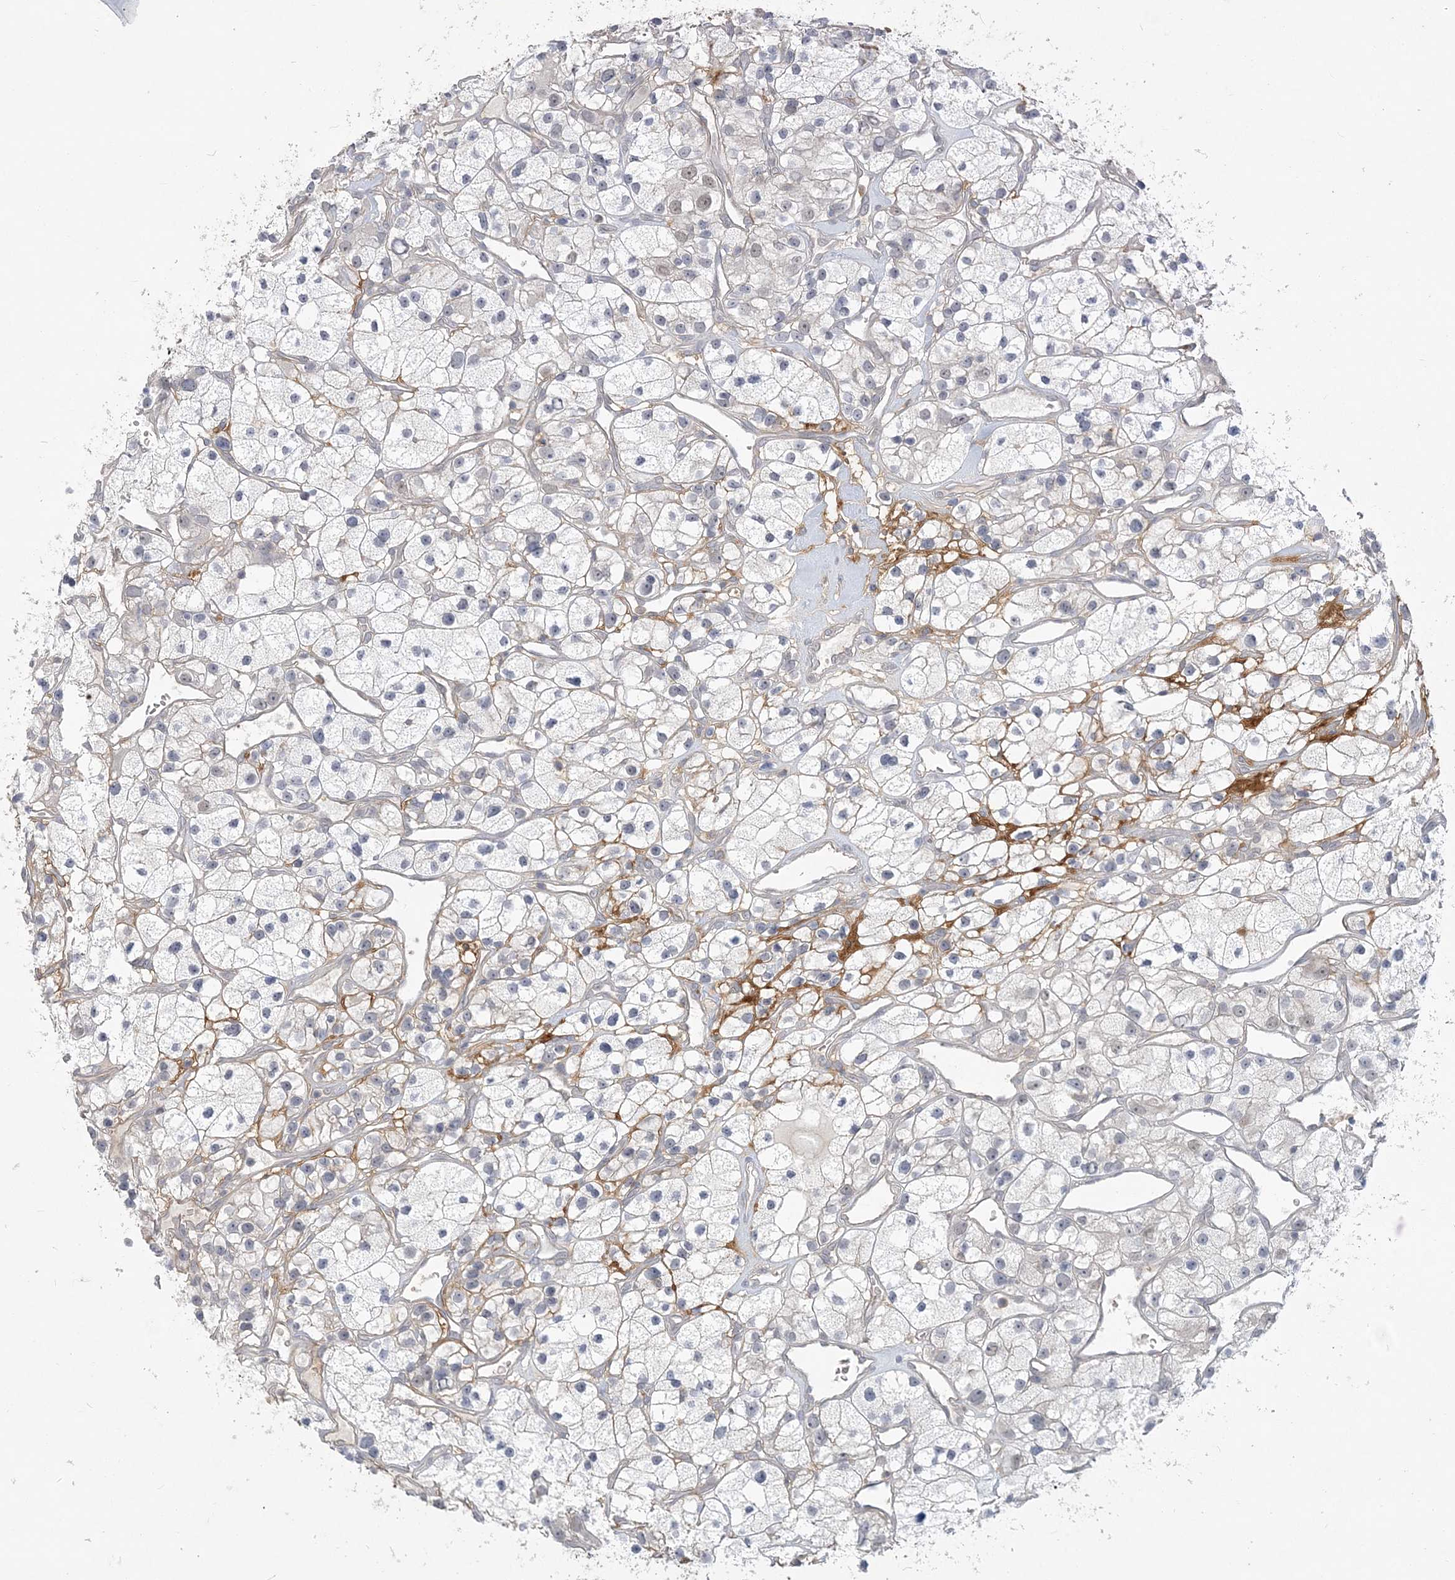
{"staining": {"intensity": "negative", "quantity": "none", "location": "none"}, "tissue": "renal cancer", "cell_type": "Tumor cells", "image_type": "cancer", "snomed": [{"axis": "morphology", "description": "Adenocarcinoma, NOS"}, {"axis": "topography", "description": "Kidney"}], "caption": "There is no significant staining in tumor cells of adenocarcinoma (renal).", "gene": "ANKS1A", "patient": {"sex": "female", "age": 57}}